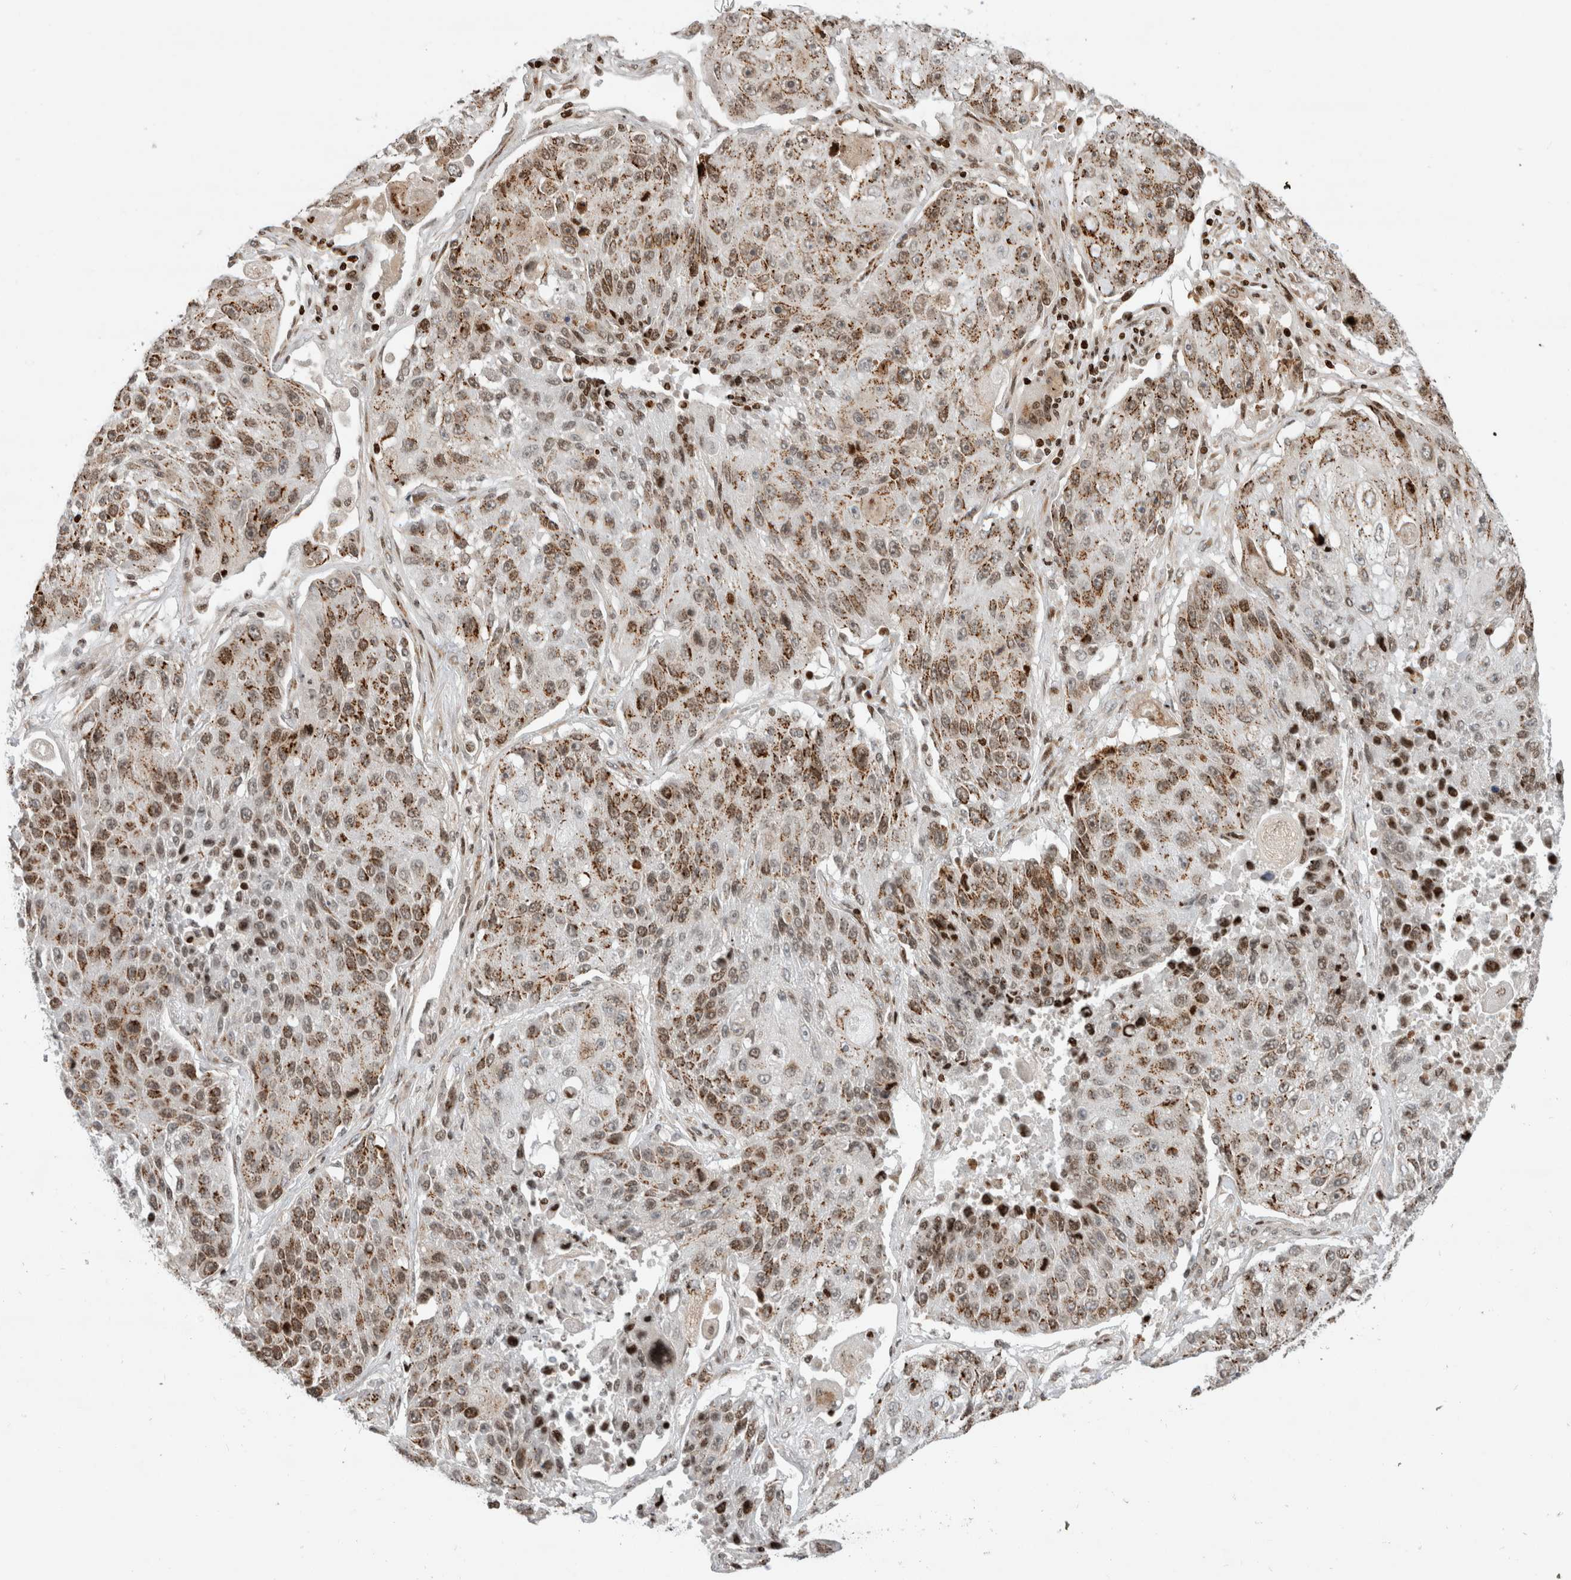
{"staining": {"intensity": "moderate", "quantity": ">75%", "location": "cytoplasmic/membranous"}, "tissue": "lung cancer", "cell_type": "Tumor cells", "image_type": "cancer", "snomed": [{"axis": "morphology", "description": "Squamous cell carcinoma, NOS"}, {"axis": "topography", "description": "Lung"}], "caption": "High-power microscopy captured an immunohistochemistry (IHC) image of lung cancer (squamous cell carcinoma), revealing moderate cytoplasmic/membranous positivity in about >75% of tumor cells.", "gene": "GINS4", "patient": {"sex": "male", "age": 61}}